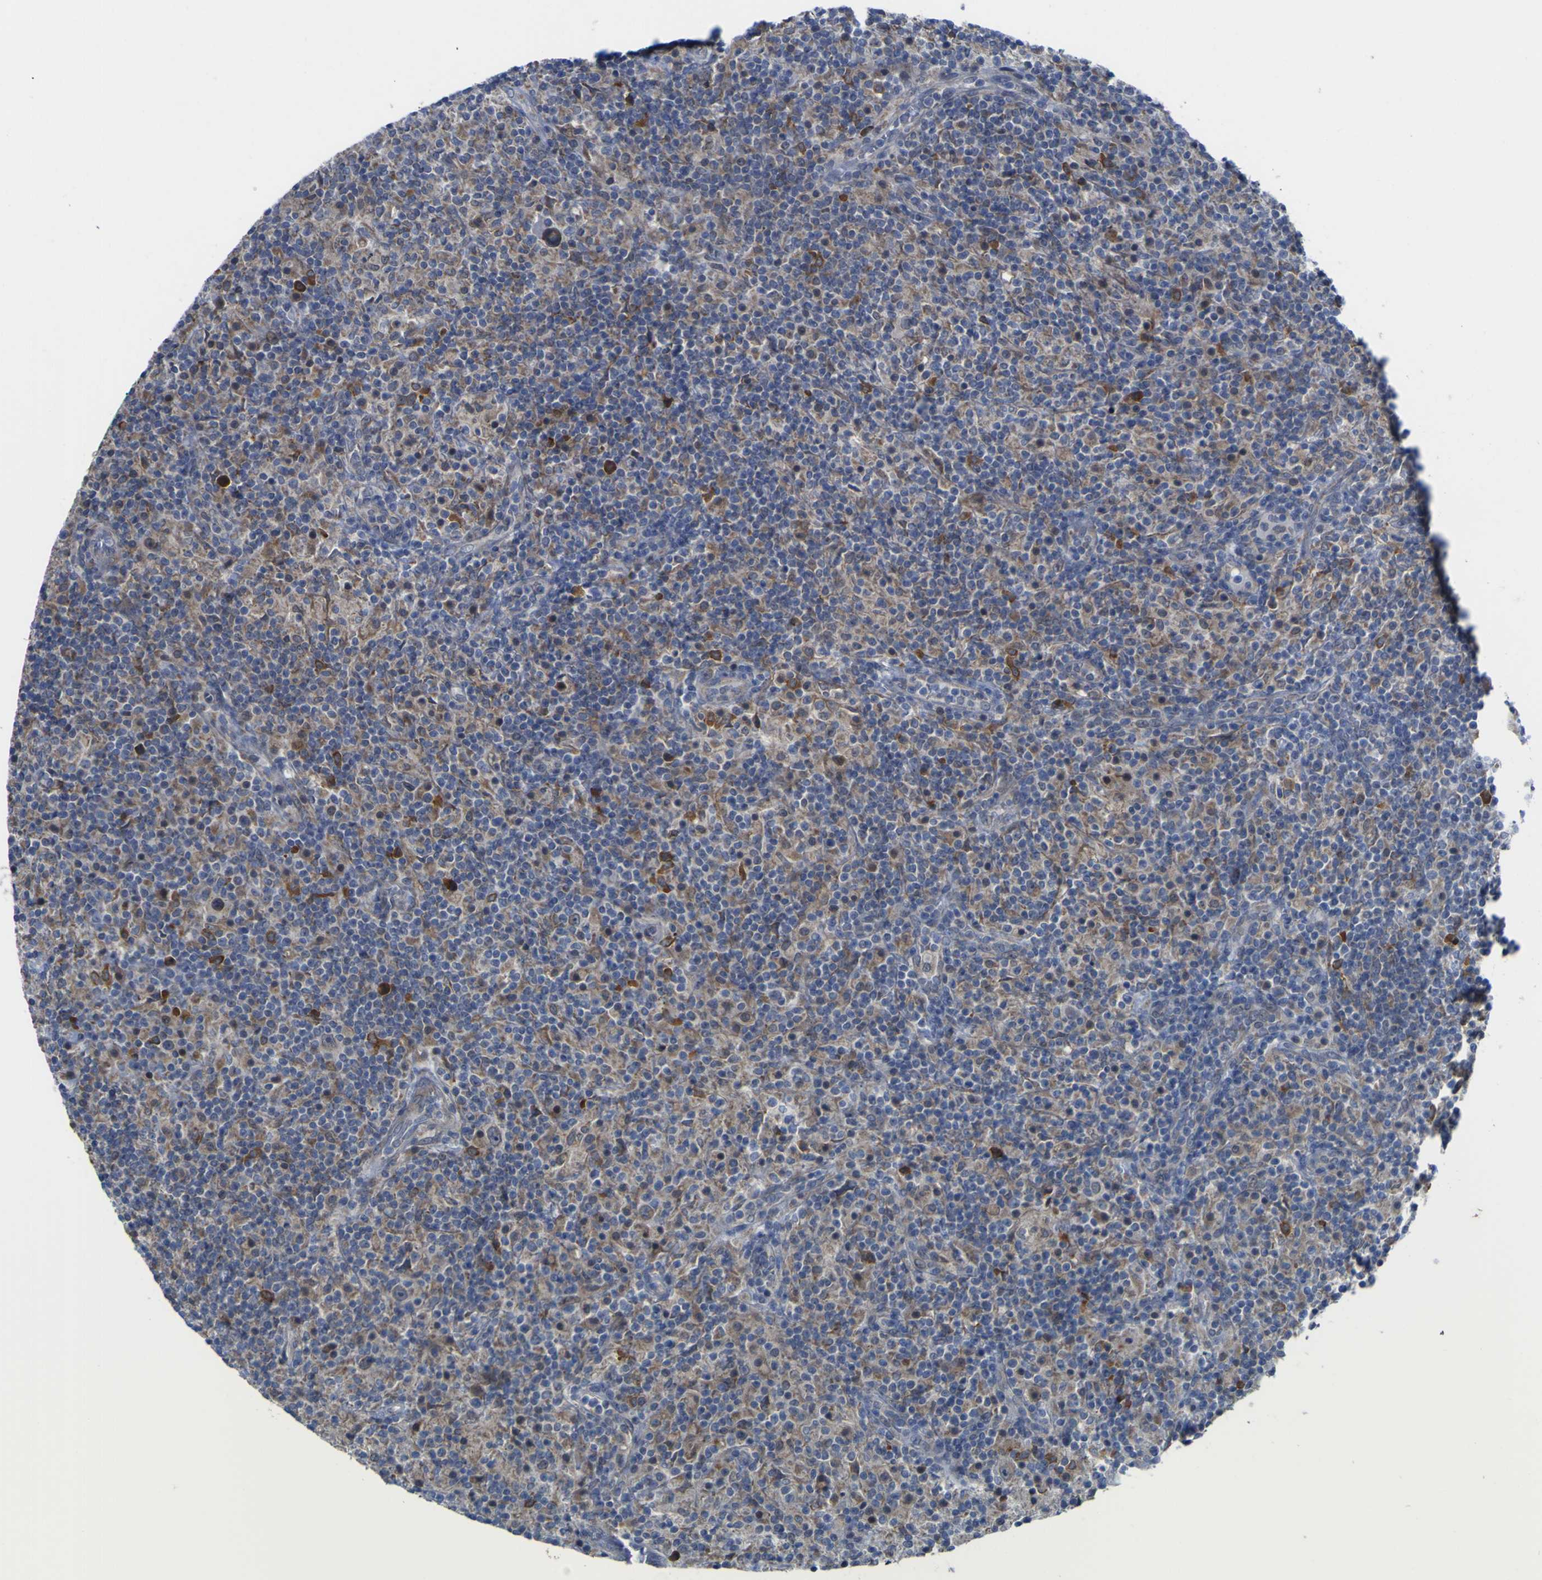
{"staining": {"intensity": "weak", "quantity": "<25%", "location": "cytoplasmic/membranous"}, "tissue": "lymphoma", "cell_type": "Tumor cells", "image_type": "cancer", "snomed": [{"axis": "morphology", "description": "Hodgkin's disease, NOS"}, {"axis": "topography", "description": "Lymph node"}], "caption": "Lymphoma was stained to show a protein in brown. There is no significant positivity in tumor cells.", "gene": "TNFRSF11A", "patient": {"sex": "male", "age": 70}}